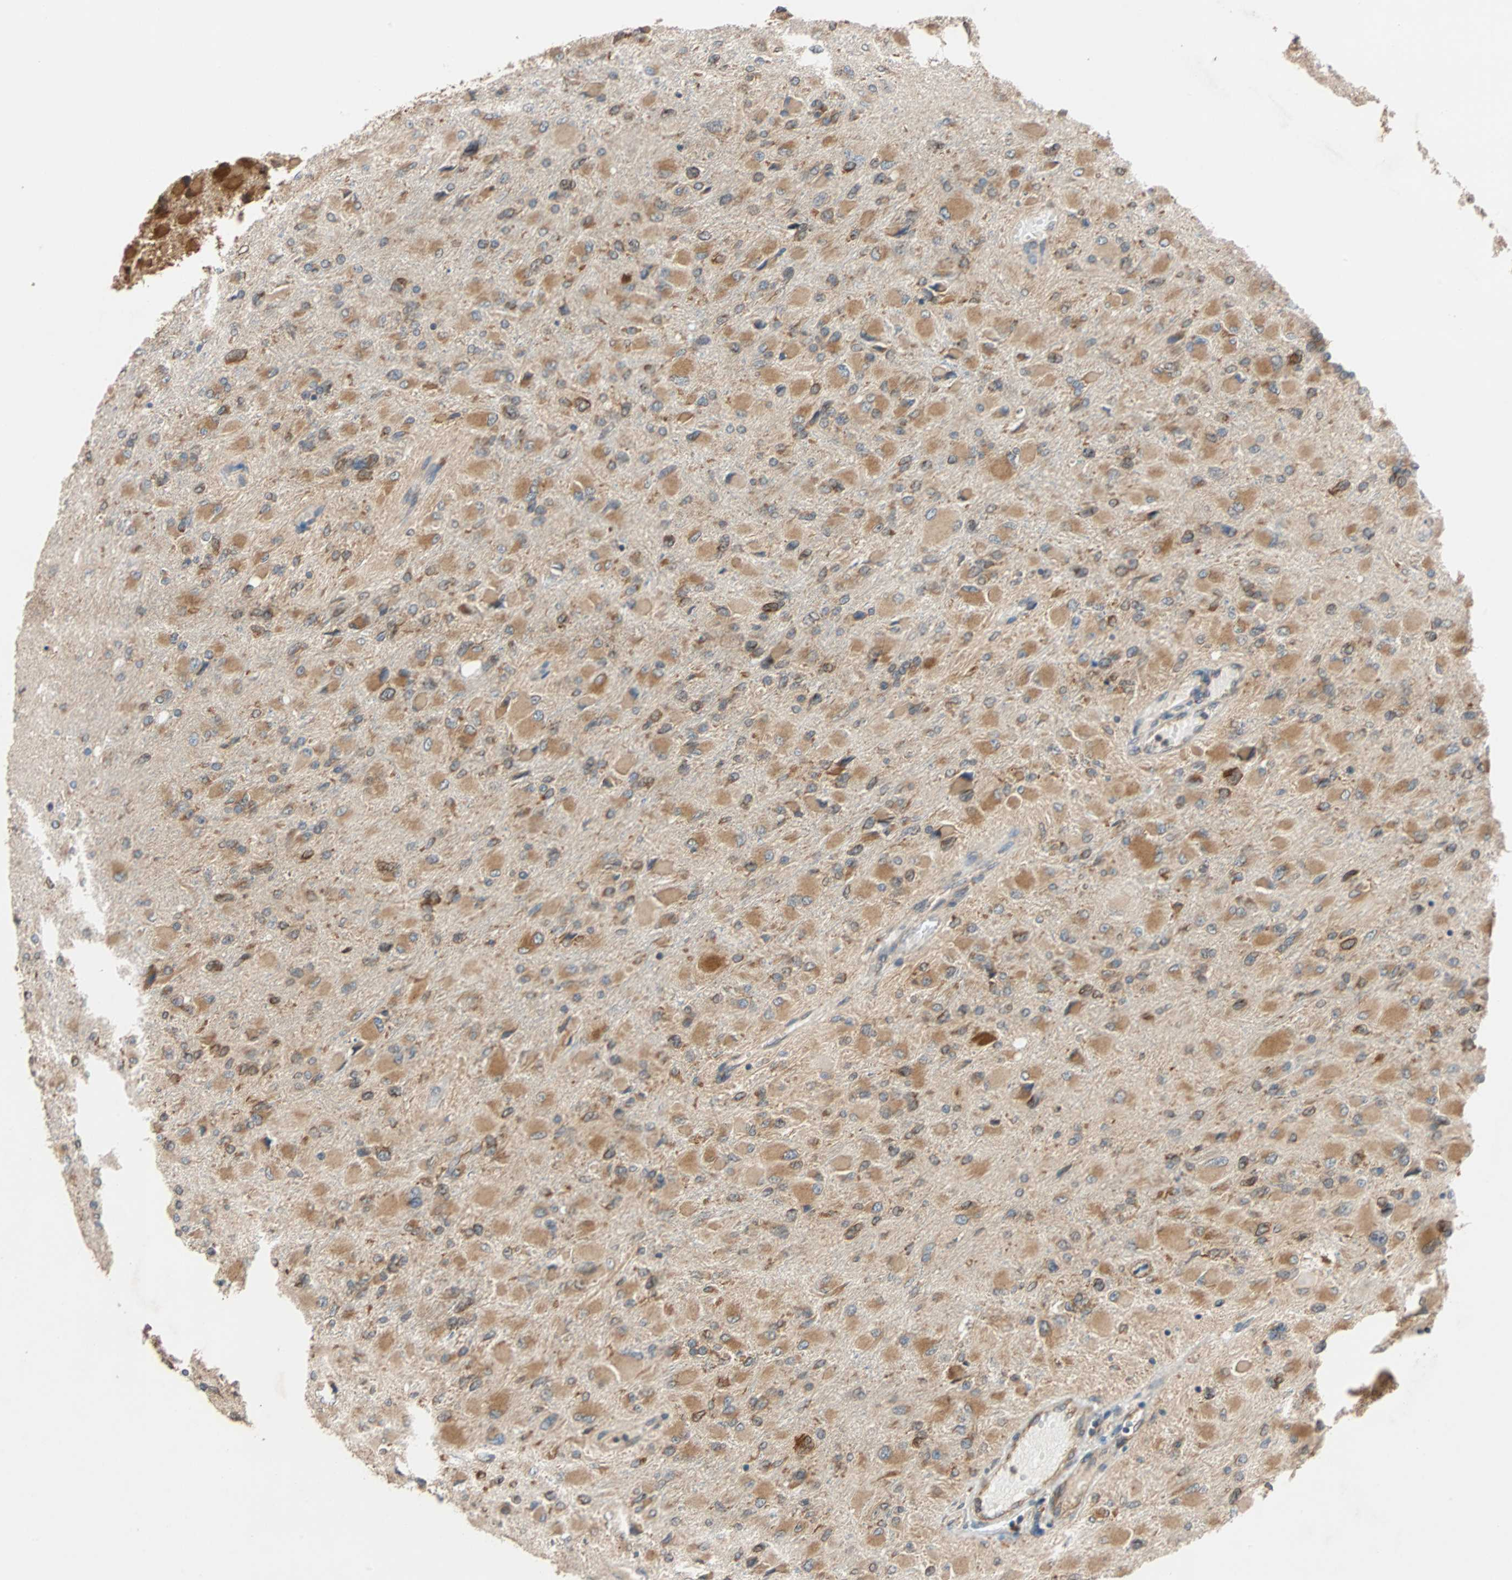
{"staining": {"intensity": "moderate", "quantity": ">75%", "location": "cytoplasmic/membranous"}, "tissue": "glioma", "cell_type": "Tumor cells", "image_type": "cancer", "snomed": [{"axis": "morphology", "description": "Glioma, malignant, High grade"}, {"axis": "topography", "description": "Cerebral cortex"}], "caption": "Moderate cytoplasmic/membranous positivity for a protein is appreciated in about >75% of tumor cells of glioma using IHC.", "gene": "AUP1", "patient": {"sex": "female", "age": 36}}